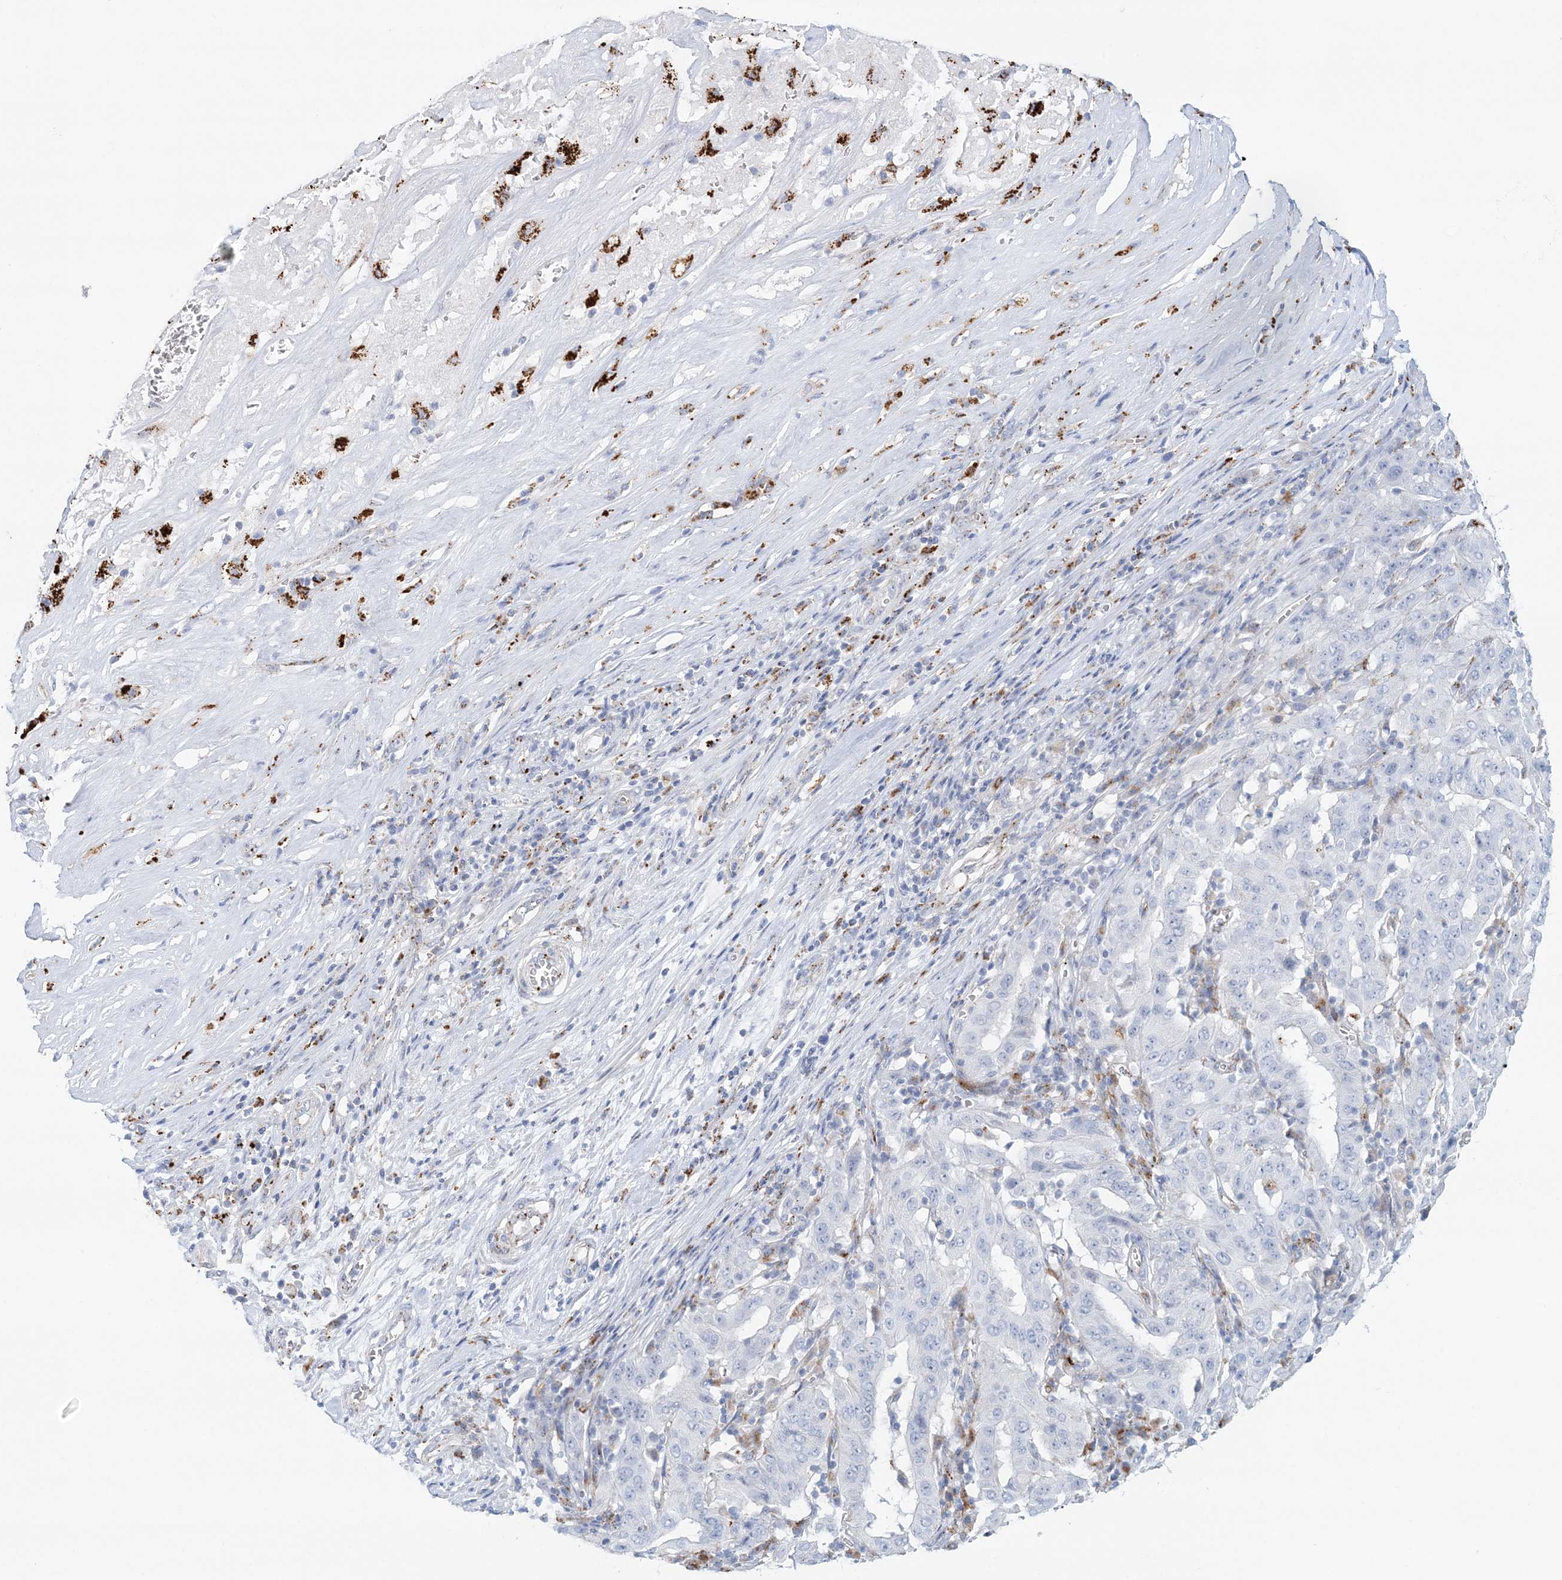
{"staining": {"intensity": "negative", "quantity": "none", "location": "none"}, "tissue": "pancreatic cancer", "cell_type": "Tumor cells", "image_type": "cancer", "snomed": [{"axis": "morphology", "description": "Adenocarcinoma, NOS"}, {"axis": "topography", "description": "Pancreas"}], "caption": "High power microscopy histopathology image of an IHC micrograph of pancreatic cancer, revealing no significant staining in tumor cells.", "gene": "TPP1", "patient": {"sex": "male", "age": 63}}